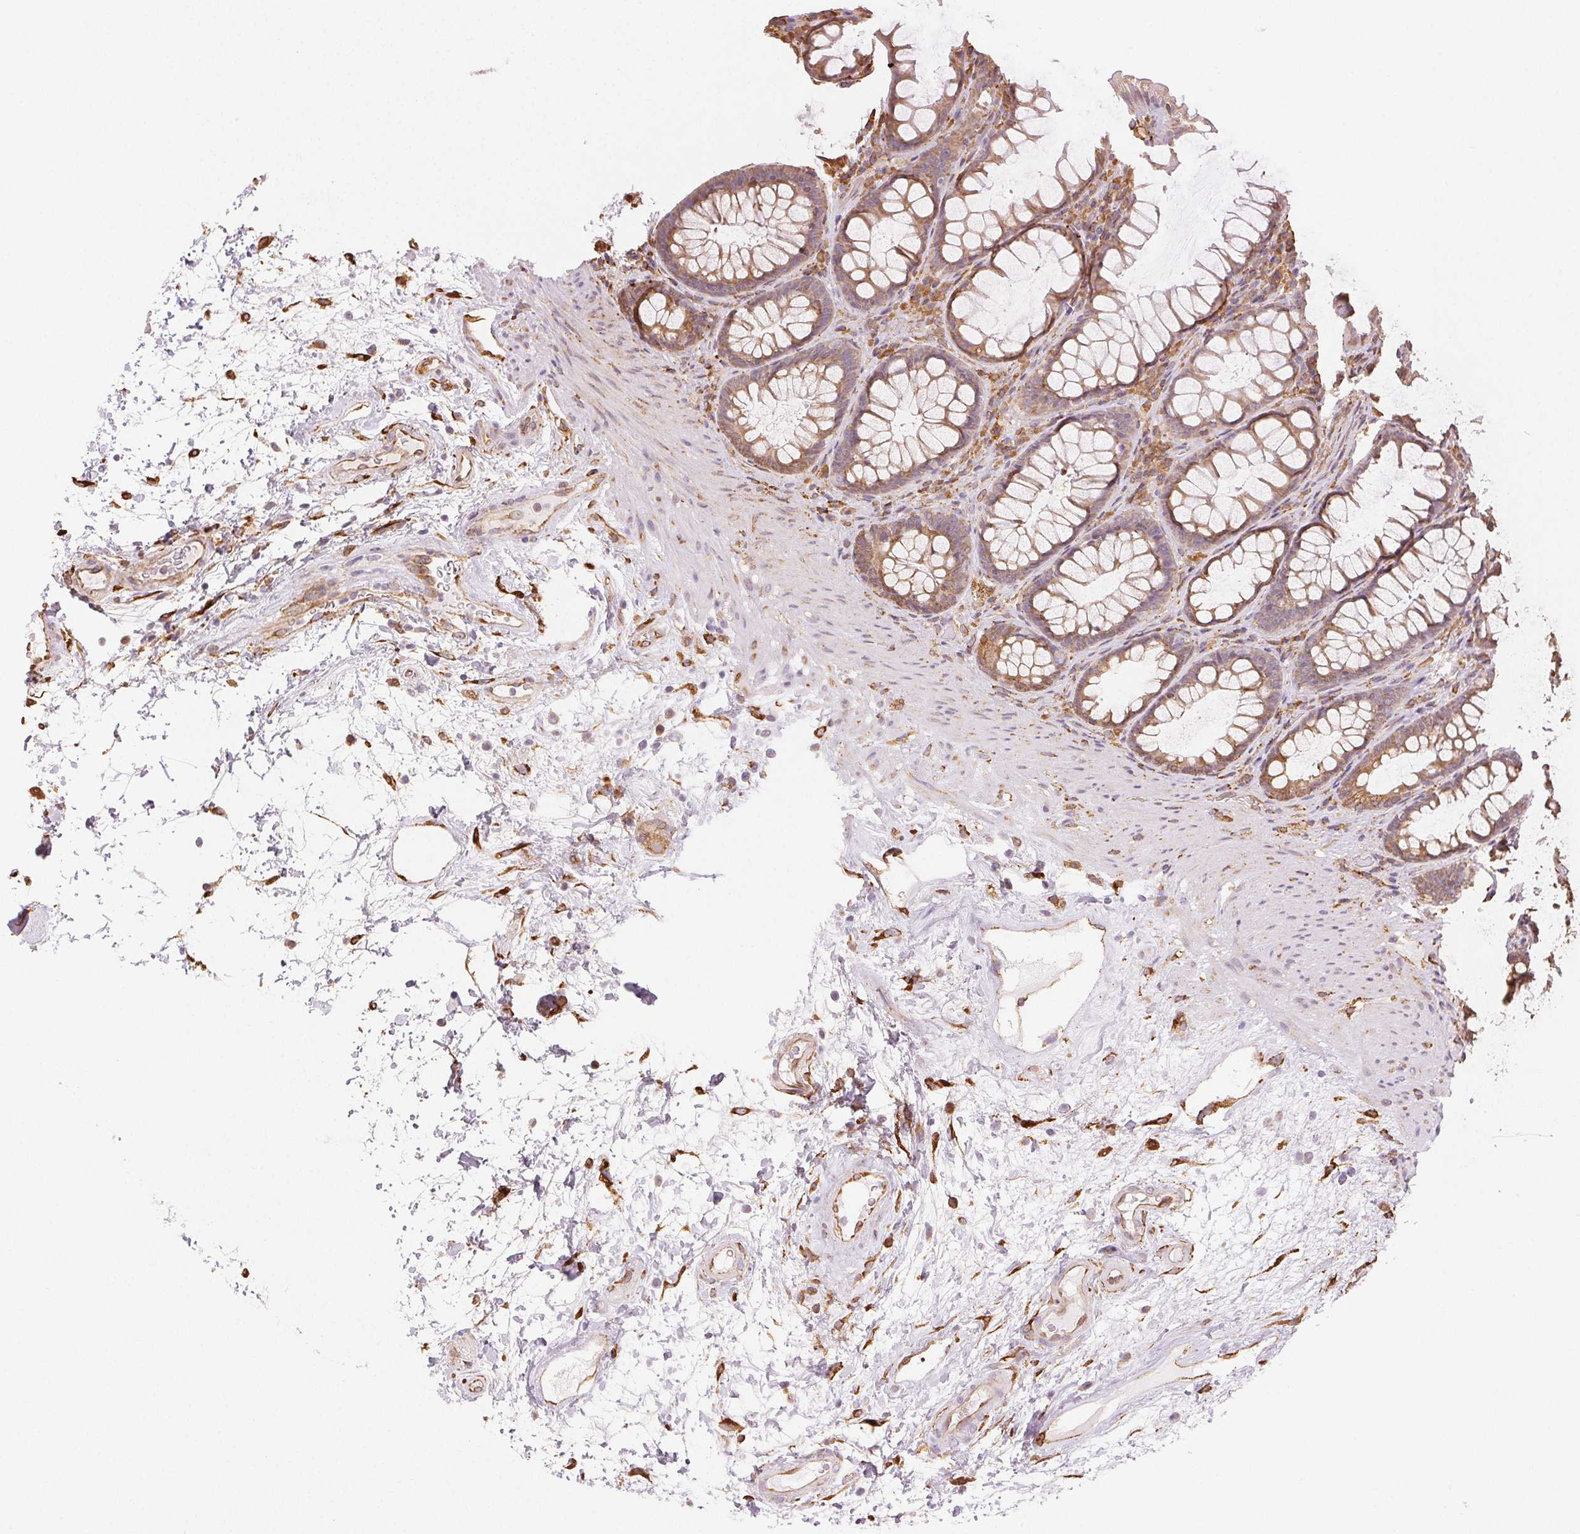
{"staining": {"intensity": "moderate", "quantity": ">75%", "location": "cytoplasmic/membranous"}, "tissue": "rectum", "cell_type": "Glandular cells", "image_type": "normal", "snomed": [{"axis": "morphology", "description": "Normal tissue, NOS"}, {"axis": "topography", "description": "Rectum"}], "caption": "High-power microscopy captured an immunohistochemistry (IHC) photomicrograph of normal rectum, revealing moderate cytoplasmic/membranous staining in approximately >75% of glandular cells. The staining was performed using DAB (3,3'-diaminobenzidine), with brown indicating positive protein expression. Nuclei are stained blue with hematoxylin.", "gene": "RCN3", "patient": {"sex": "male", "age": 72}}